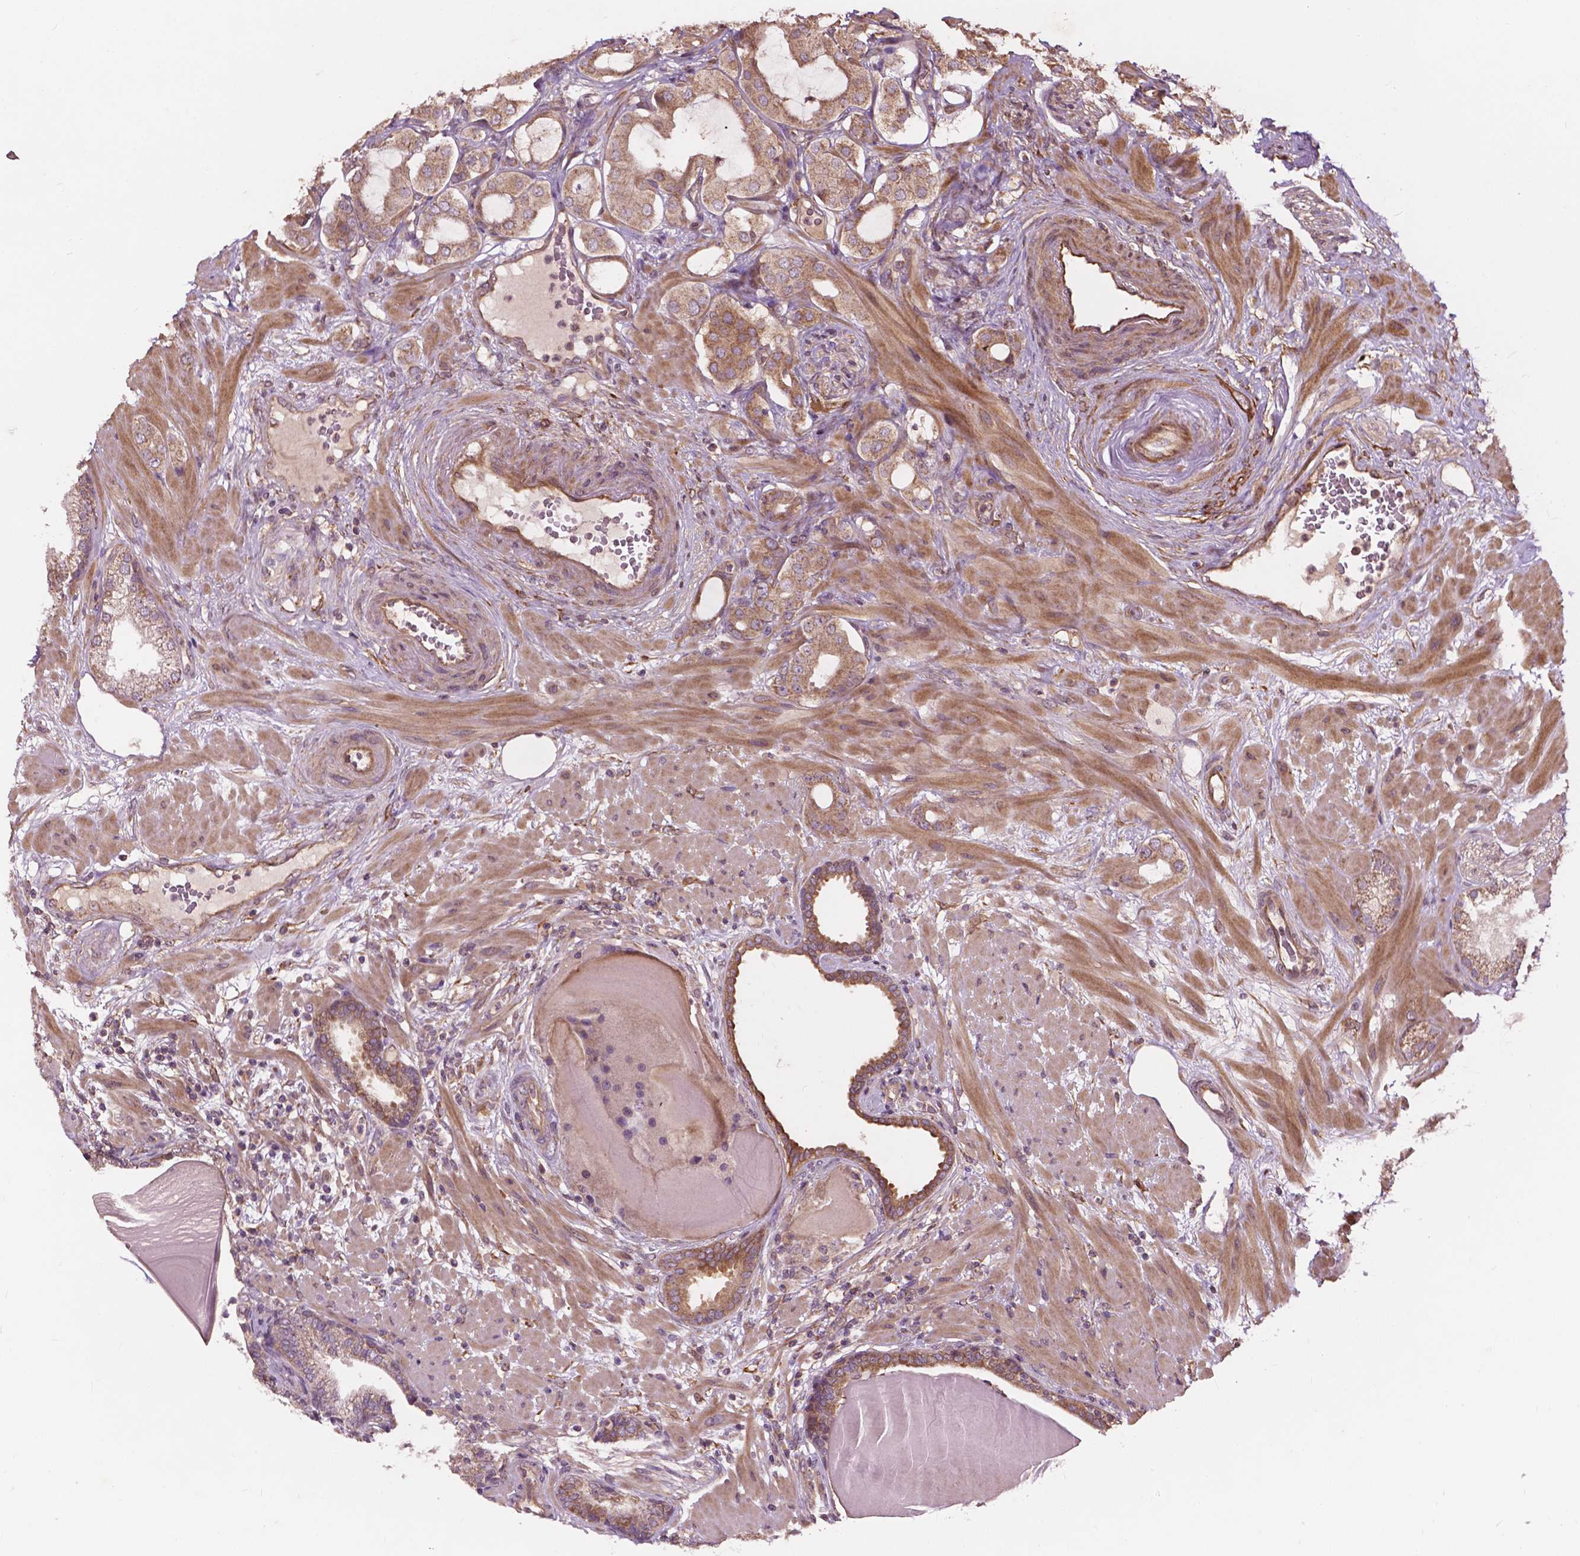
{"staining": {"intensity": "moderate", "quantity": ">75%", "location": "cytoplasmic/membranous"}, "tissue": "prostate cancer", "cell_type": "Tumor cells", "image_type": "cancer", "snomed": [{"axis": "morphology", "description": "Adenocarcinoma, Low grade"}, {"axis": "topography", "description": "Prostate"}], "caption": "Protein analysis of adenocarcinoma (low-grade) (prostate) tissue displays moderate cytoplasmic/membranous positivity in approximately >75% of tumor cells.", "gene": "CDC42BPA", "patient": {"sex": "male", "age": 57}}